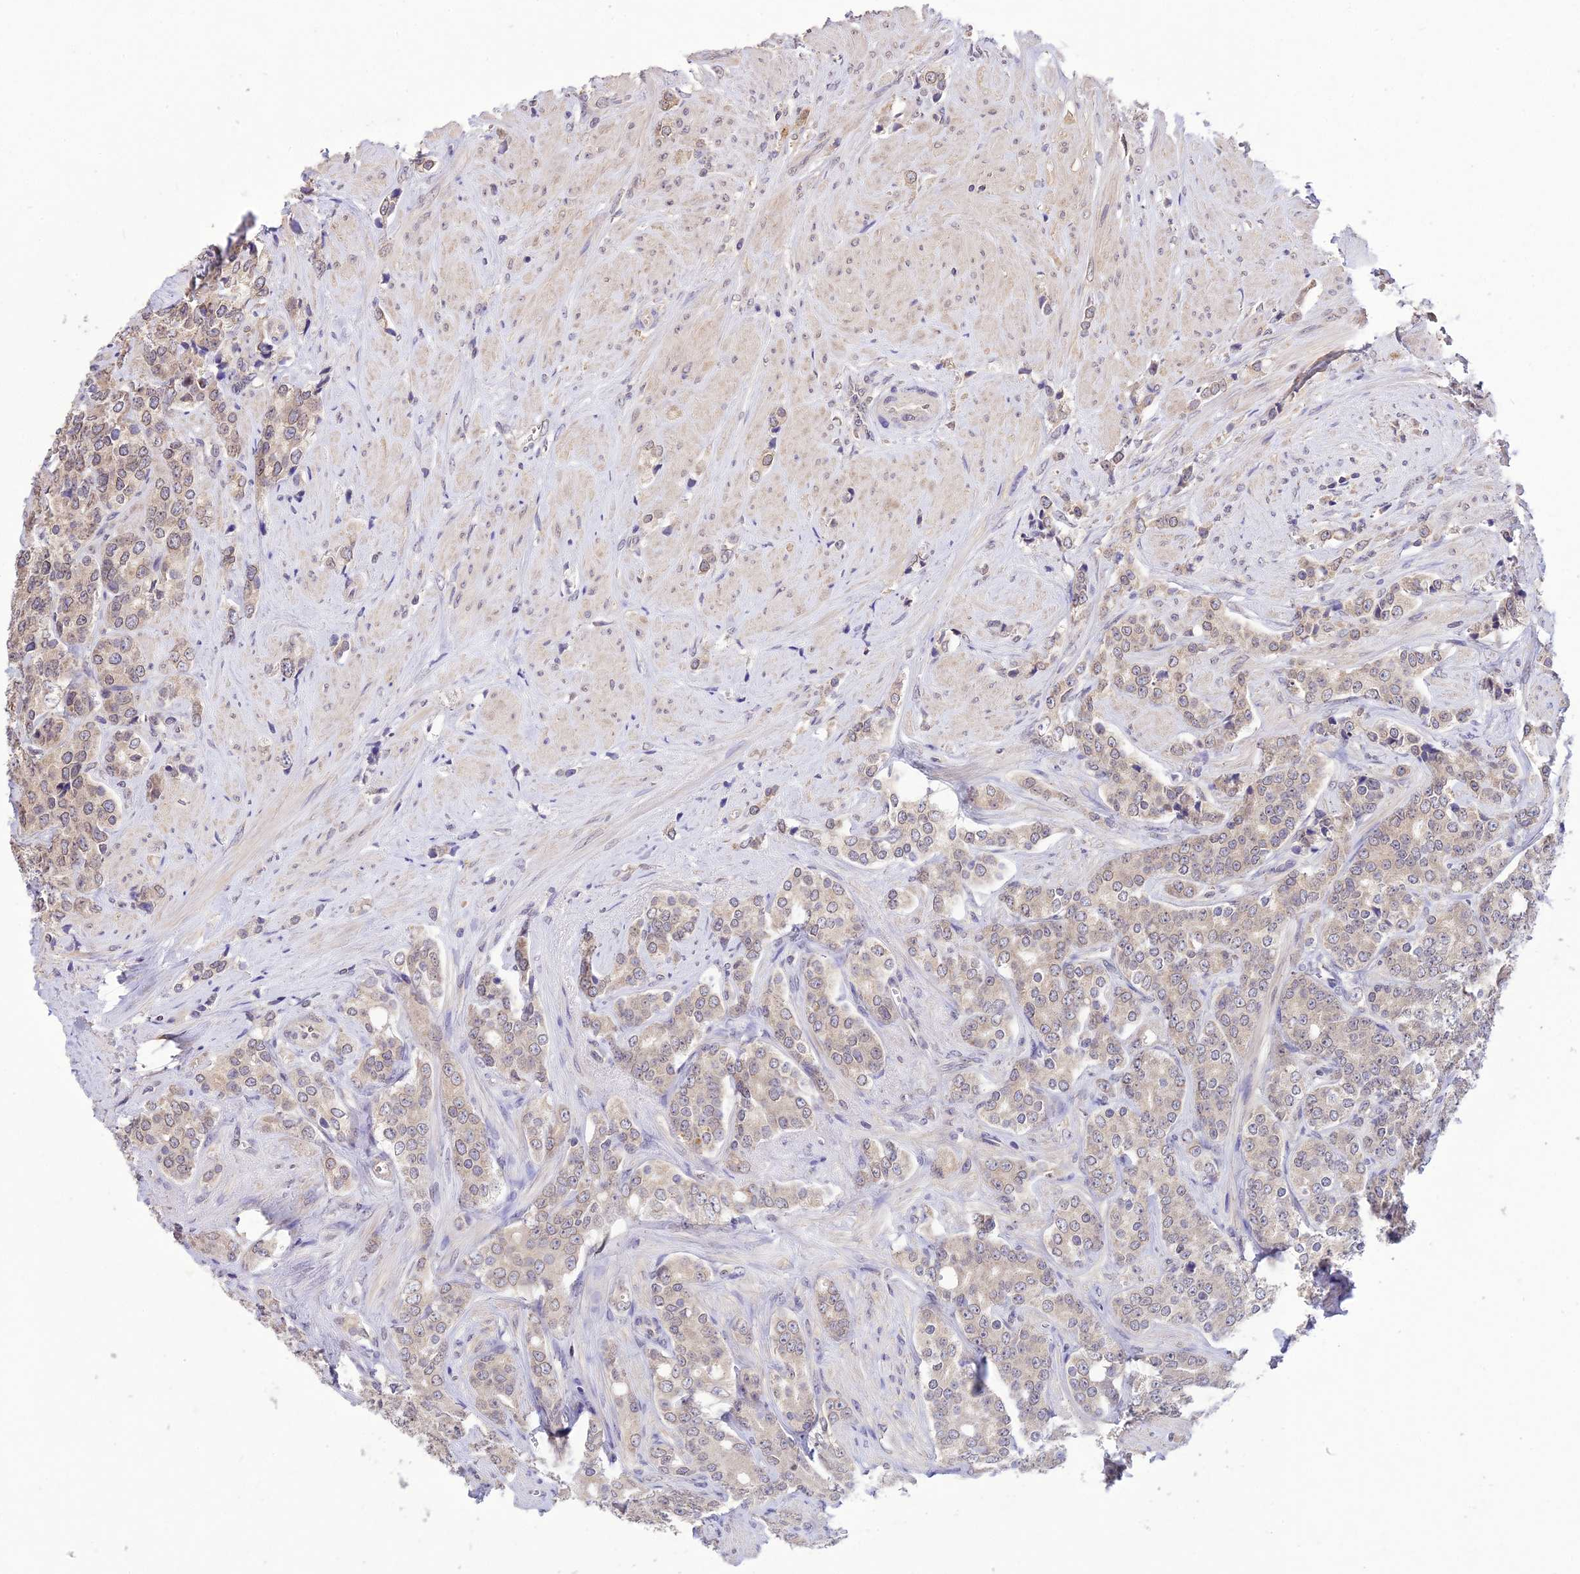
{"staining": {"intensity": "weak", "quantity": "25%-75%", "location": "nuclear"}, "tissue": "prostate cancer", "cell_type": "Tumor cells", "image_type": "cancer", "snomed": [{"axis": "morphology", "description": "Adenocarcinoma, High grade"}, {"axis": "topography", "description": "Prostate"}], "caption": "The immunohistochemical stain shows weak nuclear staining in tumor cells of prostate cancer (adenocarcinoma (high-grade)) tissue.", "gene": "PGK1", "patient": {"sex": "male", "age": 62}}